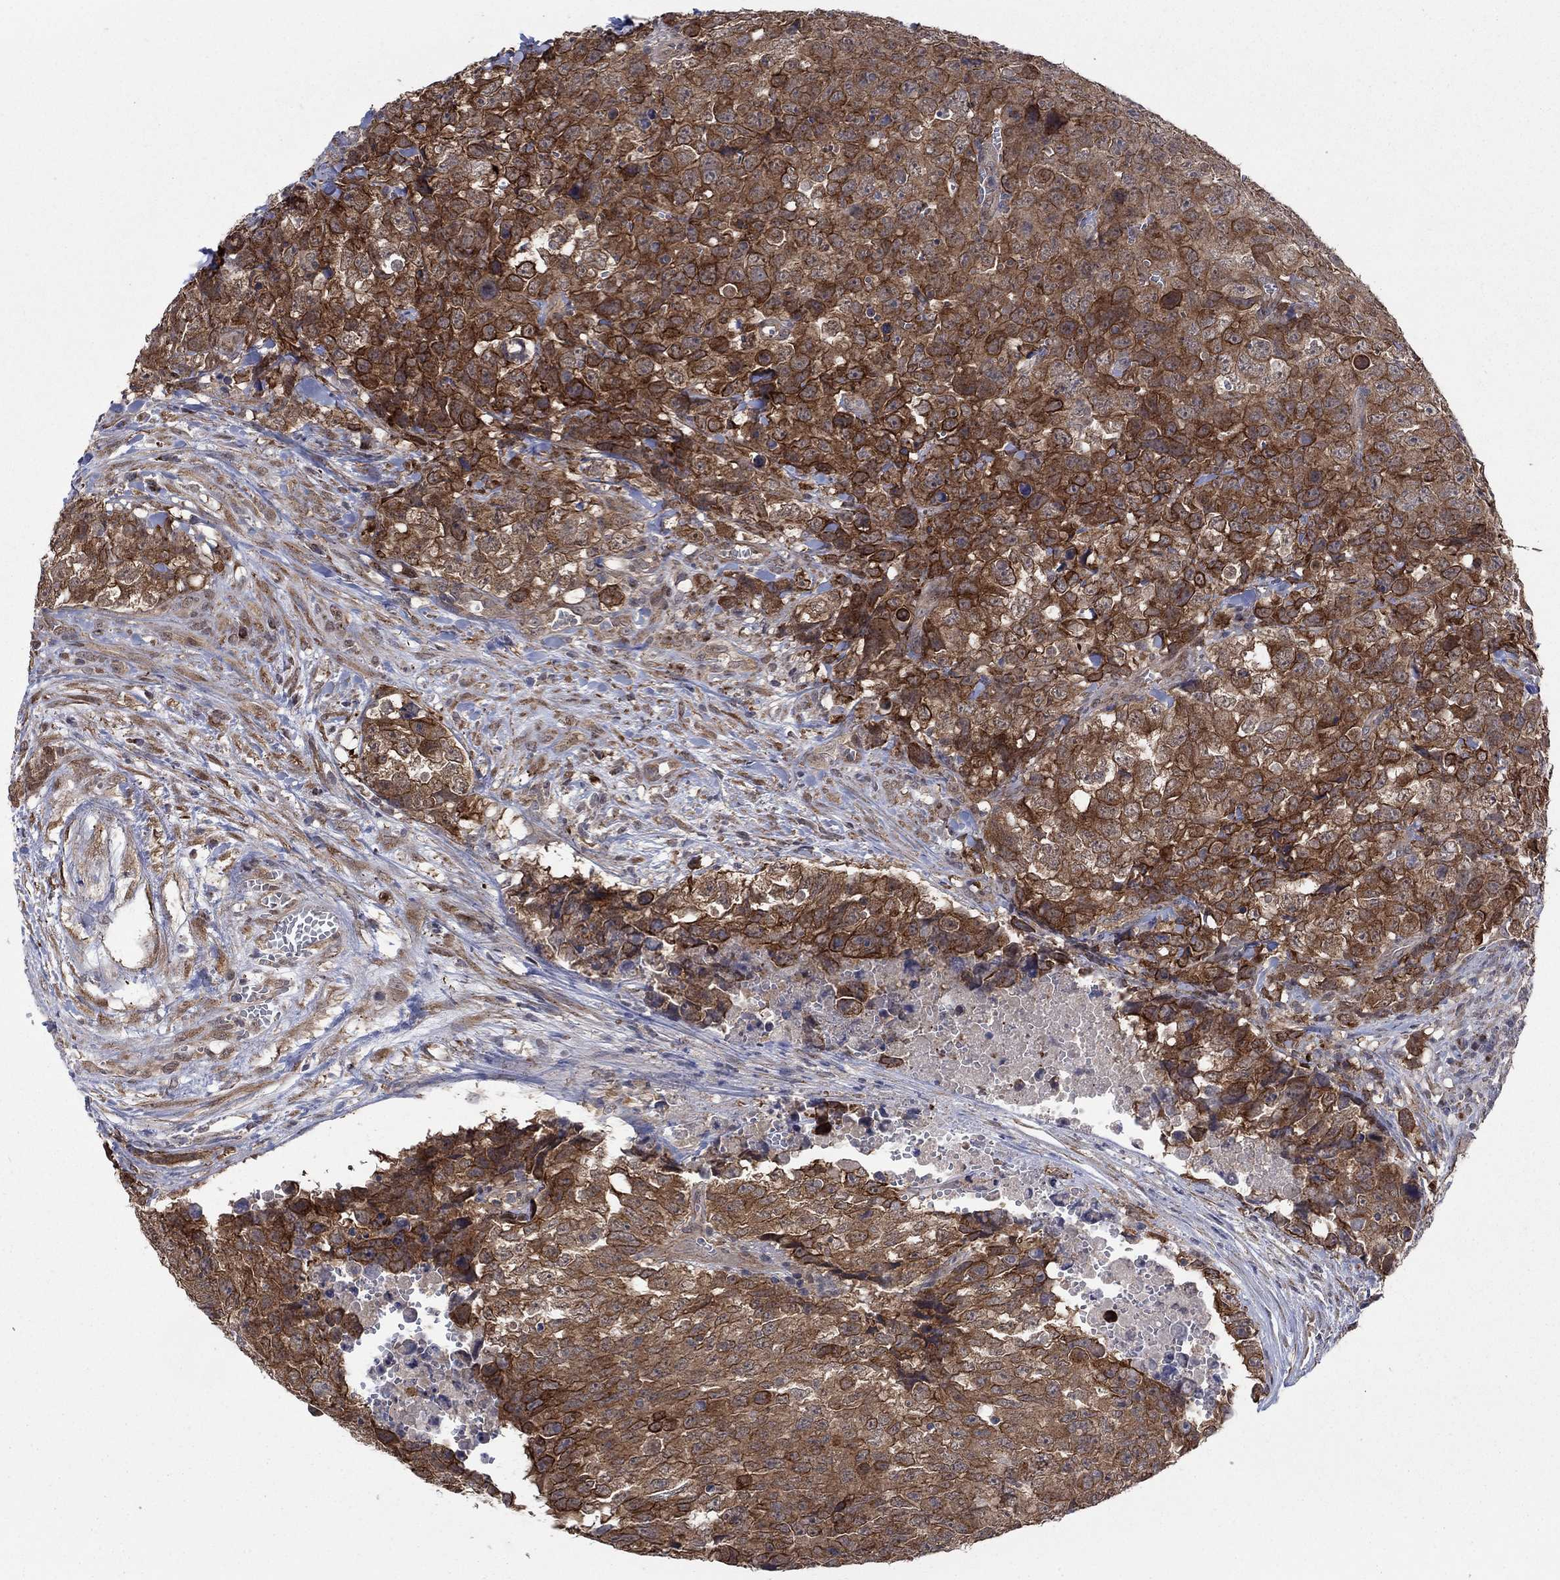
{"staining": {"intensity": "strong", "quantity": "25%-75%", "location": "cytoplasmic/membranous"}, "tissue": "testis cancer", "cell_type": "Tumor cells", "image_type": "cancer", "snomed": [{"axis": "morphology", "description": "Carcinoma, Embryonal, NOS"}, {"axis": "topography", "description": "Testis"}], "caption": "This image exhibits IHC staining of testis cancer (embryonal carcinoma), with high strong cytoplasmic/membranous expression in approximately 25%-75% of tumor cells.", "gene": "SH3RF1", "patient": {"sex": "male", "age": 23}}